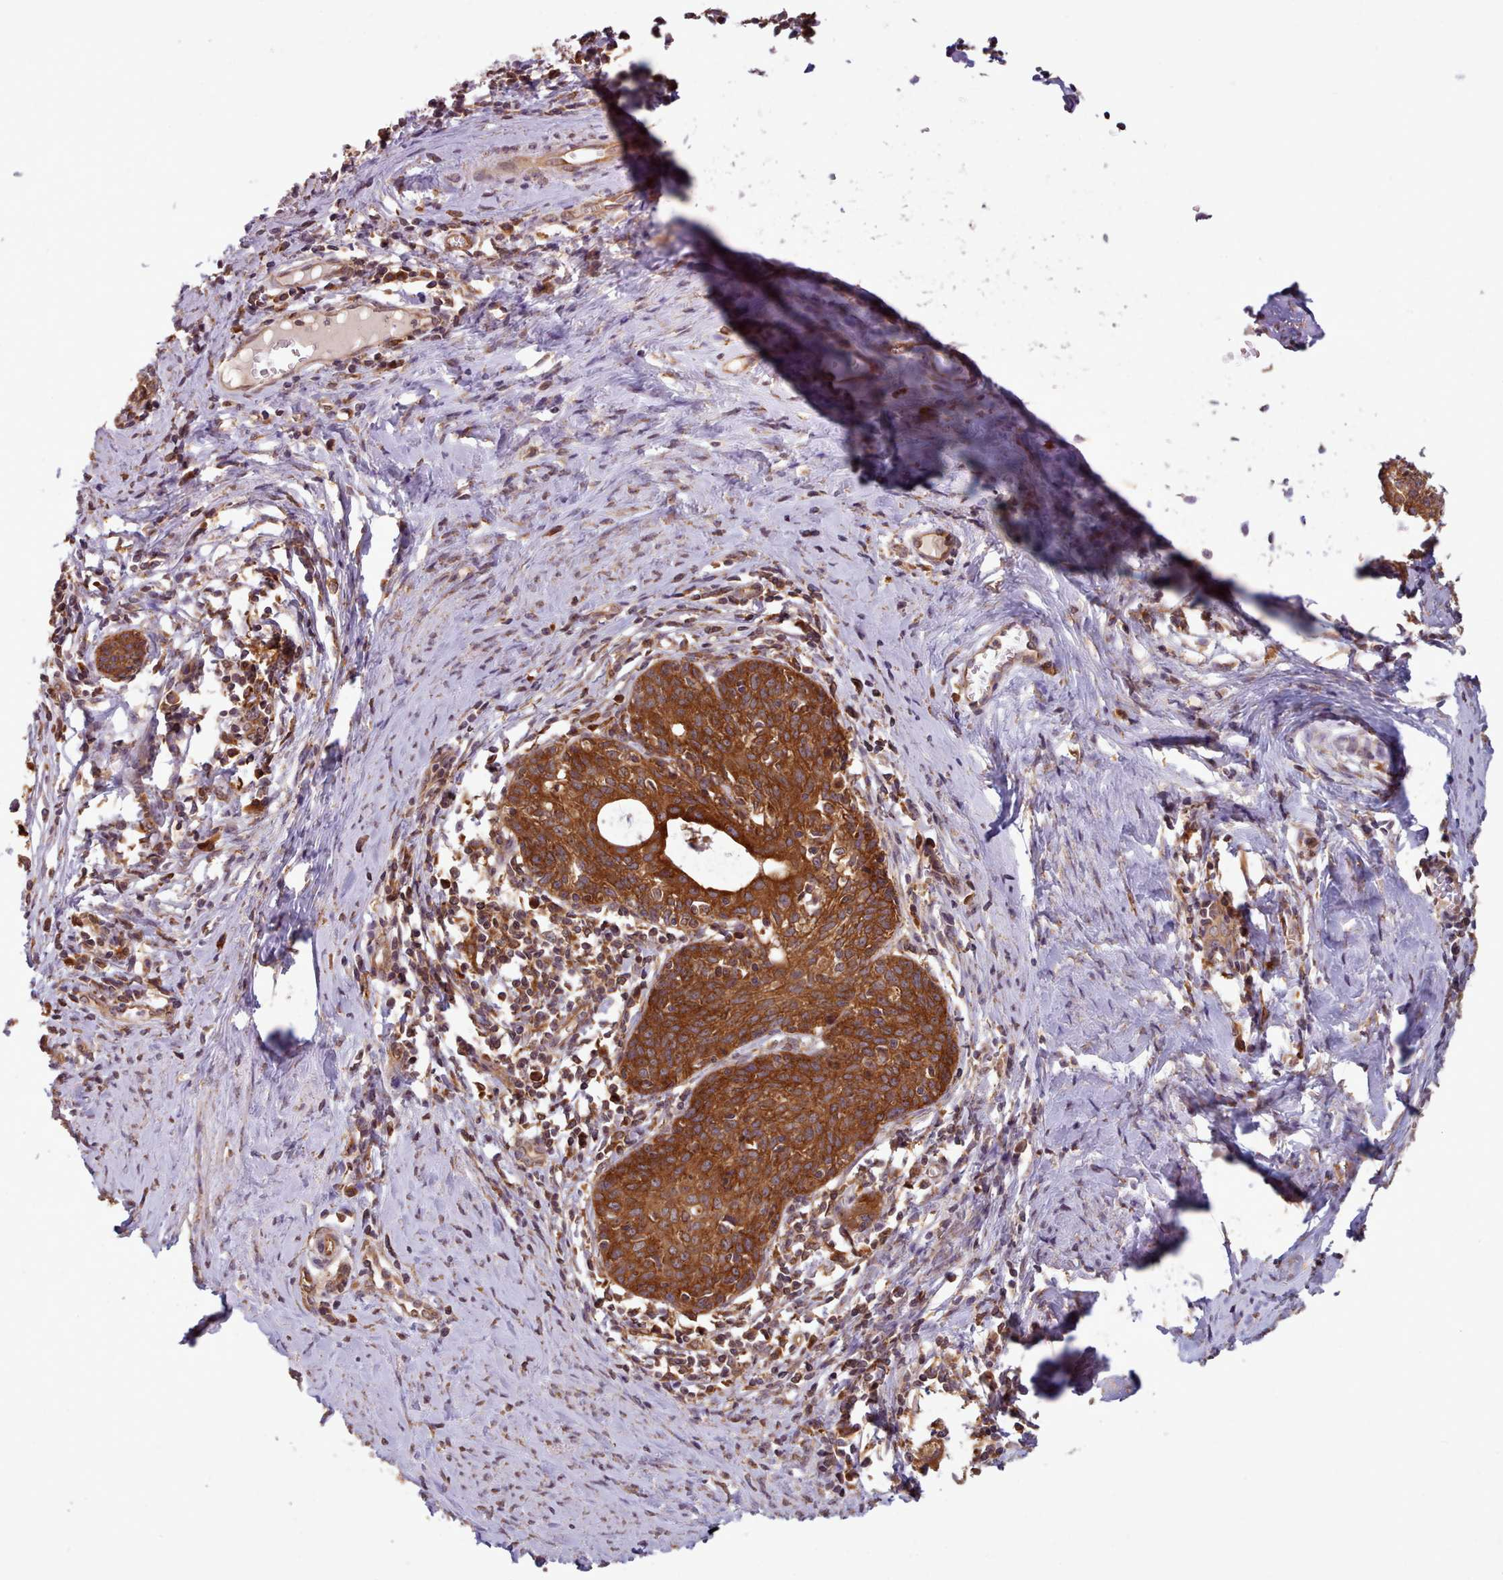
{"staining": {"intensity": "strong", "quantity": ">75%", "location": "cytoplasmic/membranous"}, "tissue": "cervical cancer", "cell_type": "Tumor cells", "image_type": "cancer", "snomed": [{"axis": "morphology", "description": "Squamous cell carcinoma, NOS"}, {"axis": "topography", "description": "Cervix"}], "caption": "Brown immunohistochemical staining in cervical squamous cell carcinoma shows strong cytoplasmic/membranous expression in about >75% of tumor cells. The protein is stained brown, and the nuclei are stained in blue (DAB (3,3'-diaminobenzidine) IHC with brightfield microscopy, high magnification).", "gene": "CRYBG1", "patient": {"sex": "female", "age": 52}}